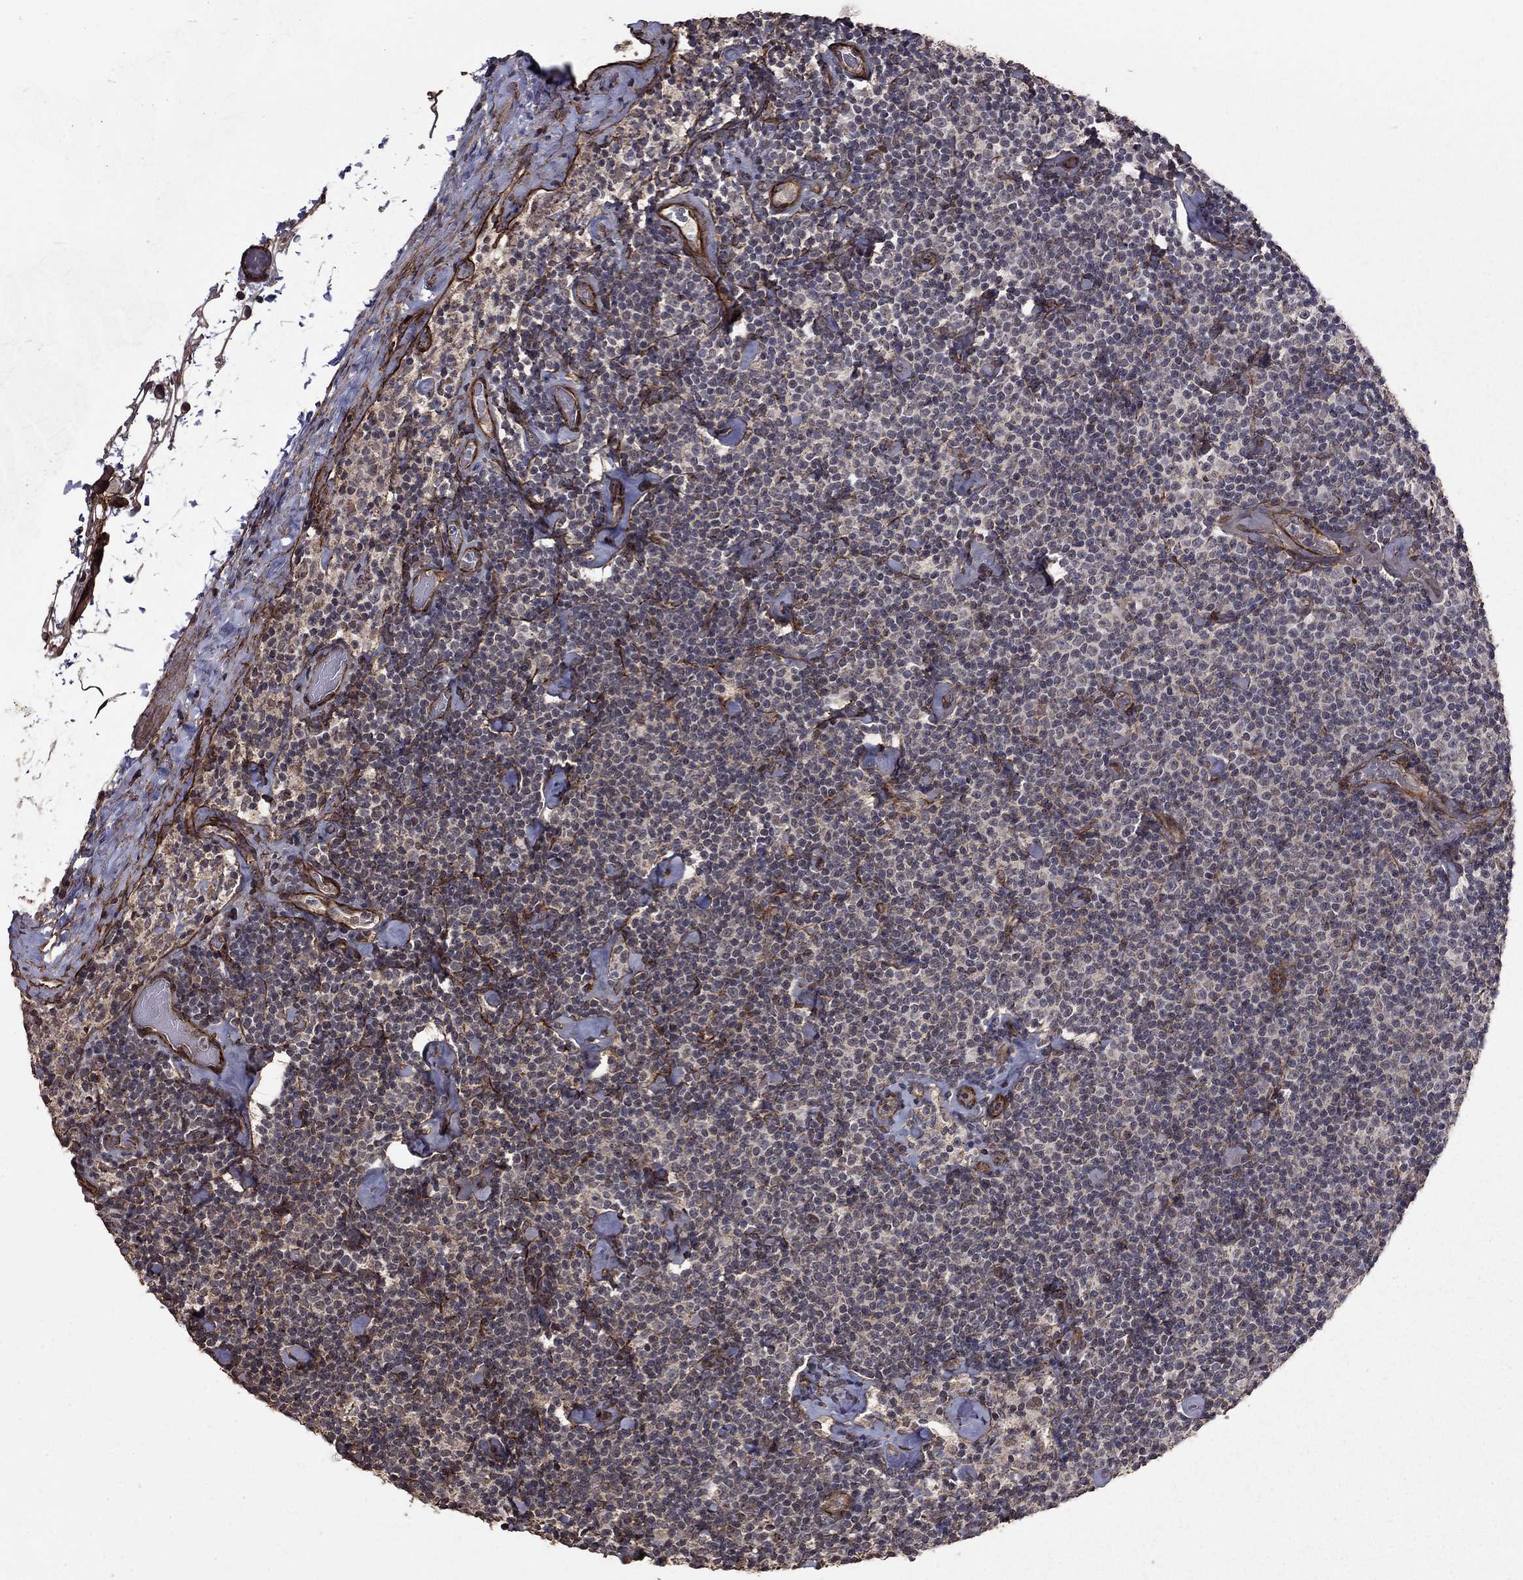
{"staining": {"intensity": "negative", "quantity": "none", "location": "none"}, "tissue": "lymphoma", "cell_type": "Tumor cells", "image_type": "cancer", "snomed": [{"axis": "morphology", "description": "Malignant lymphoma, non-Hodgkin's type, Low grade"}, {"axis": "topography", "description": "Lymph node"}], "caption": "Human low-grade malignant lymphoma, non-Hodgkin's type stained for a protein using immunohistochemistry demonstrates no positivity in tumor cells.", "gene": "COL18A1", "patient": {"sex": "male", "age": 81}}